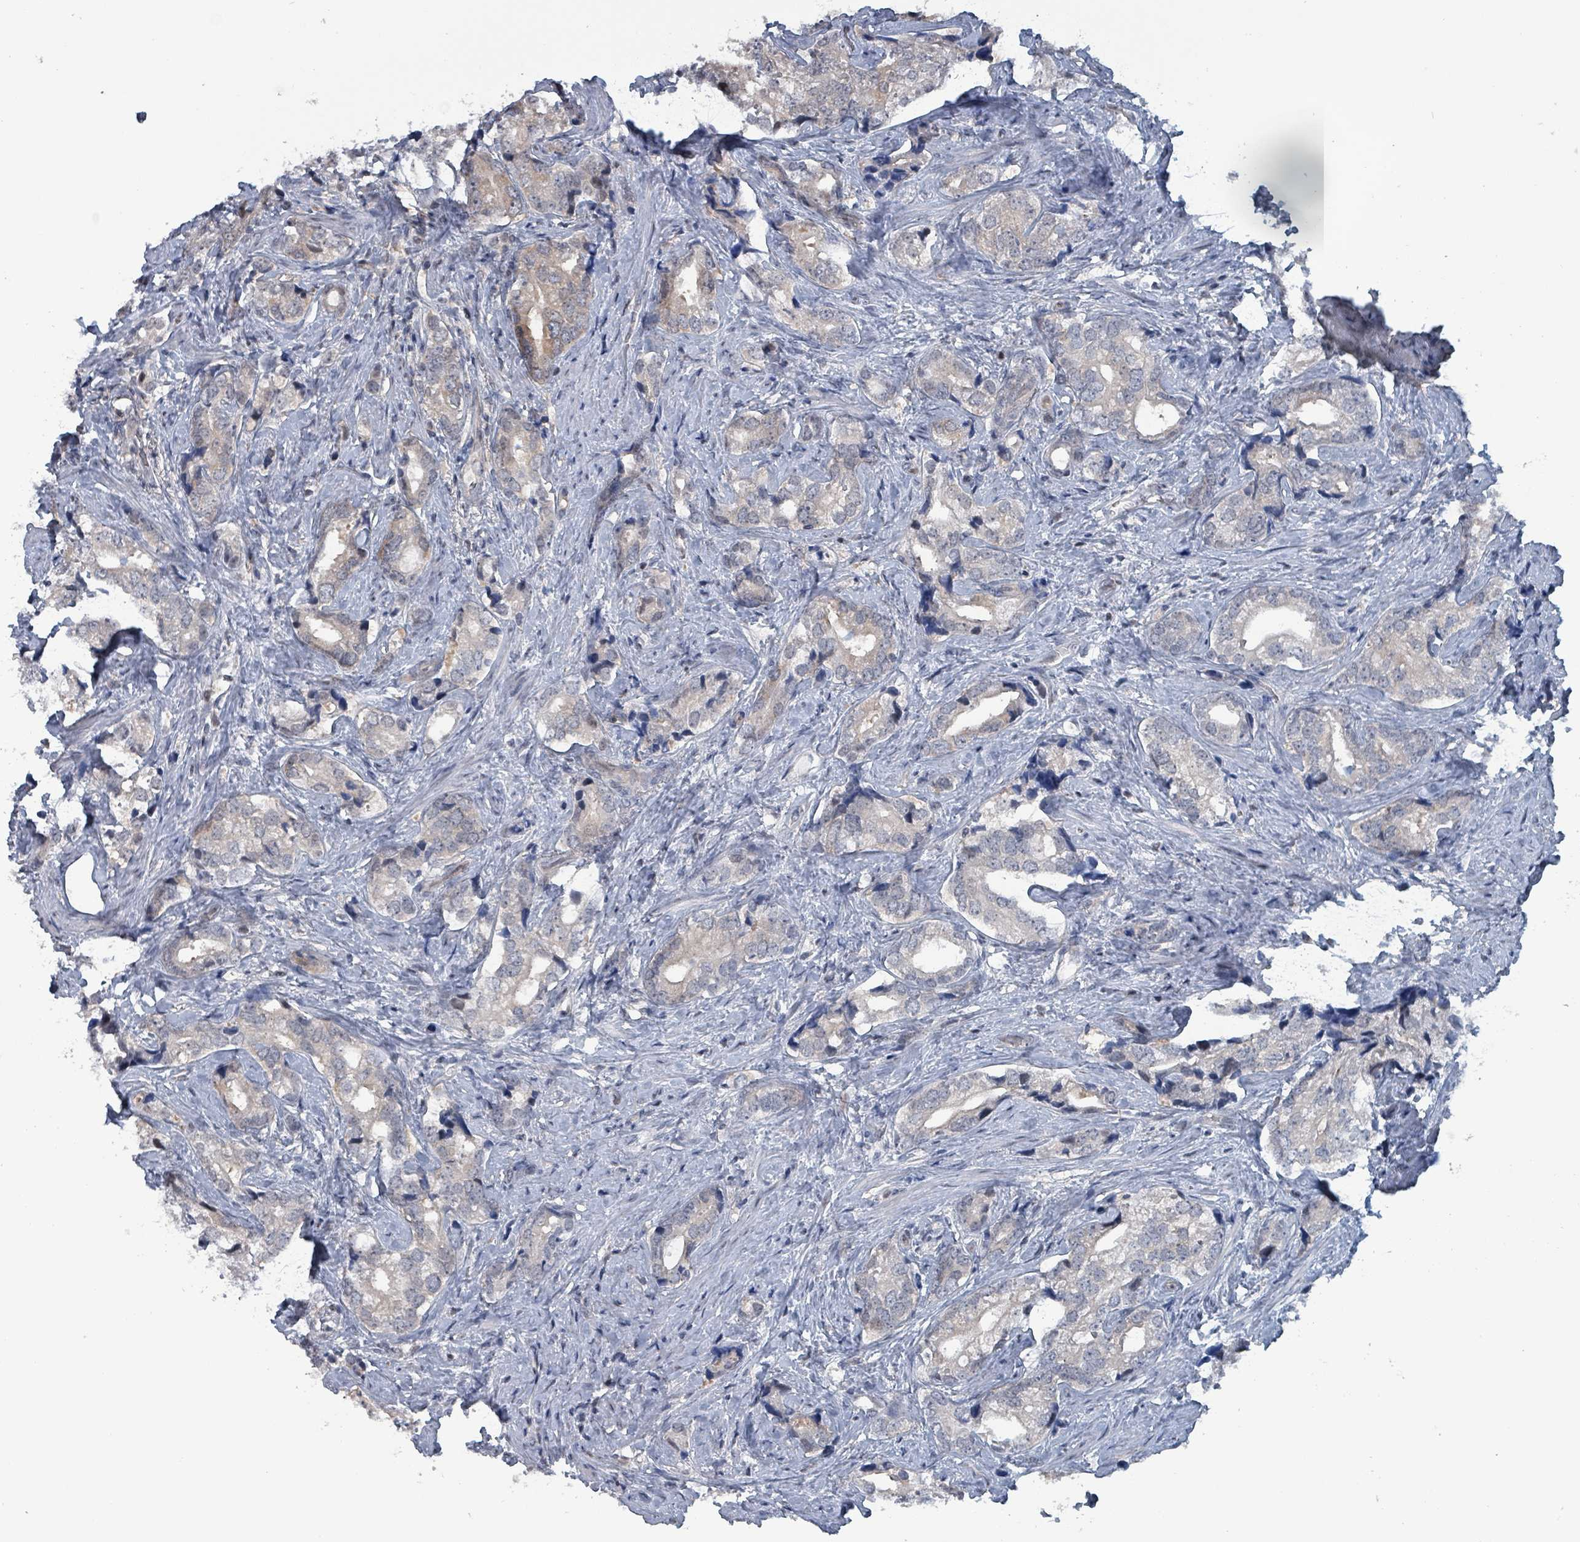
{"staining": {"intensity": "weak", "quantity": "<25%", "location": "cytoplasmic/membranous"}, "tissue": "prostate cancer", "cell_type": "Tumor cells", "image_type": "cancer", "snomed": [{"axis": "morphology", "description": "Adenocarcinoma, High grade"}, {"axis": "topography", "description": "Prostate"}], "caption": "High power microscopy micrograph of an immunohistochemistry (IHC) image of prostate cancer, revealing no significant expression in tumor cells. The staining was performed using DAB to visualize the protein expression in brown, while the nuclei were stained in blue with hematoxylin (Magnification: 20x).", "gene": "BIVM", "patient": {"sex": "male", "age": 75}}